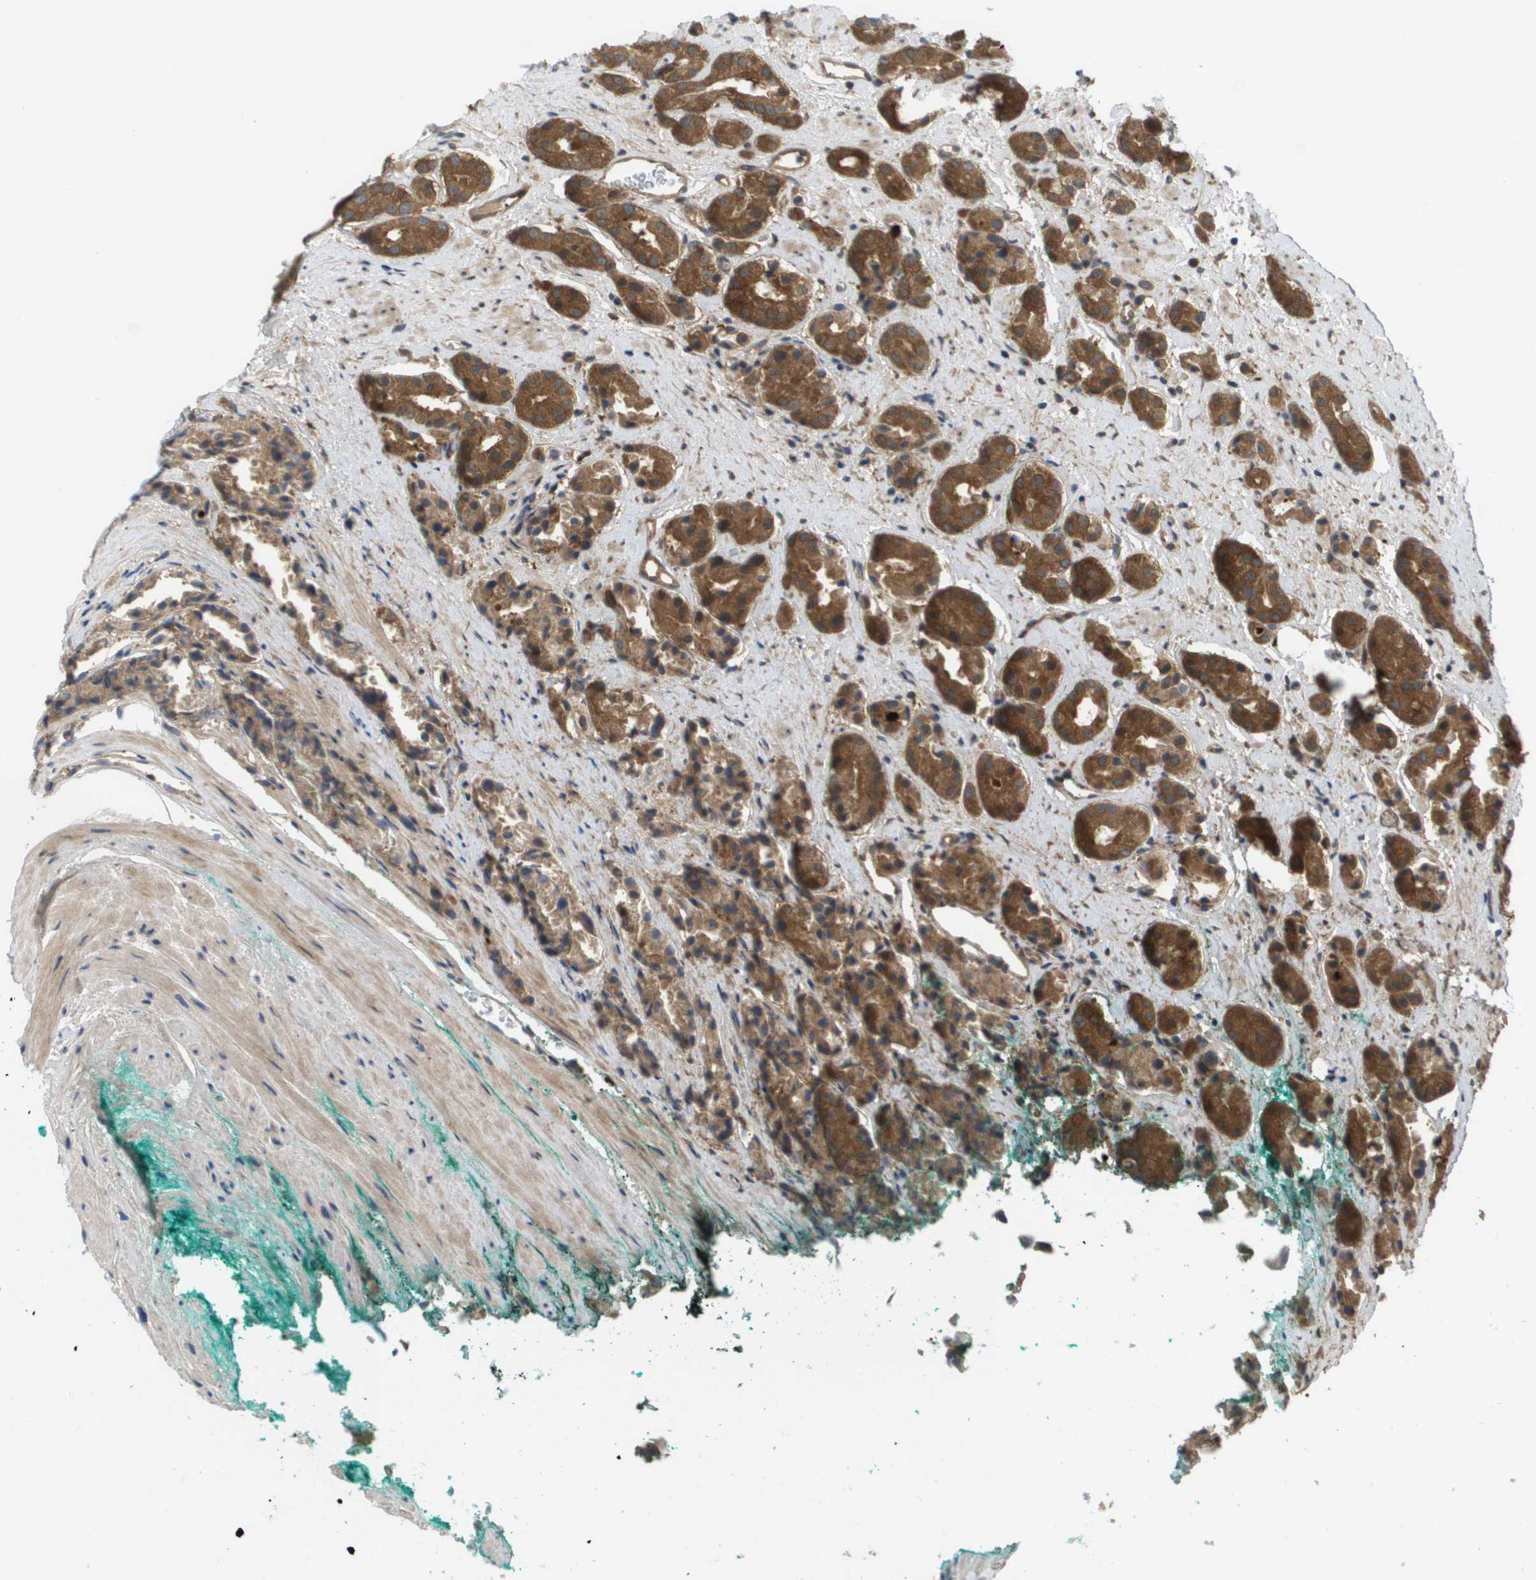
{"staining": {"intensity": "moderate", "quantity": ">75%", "location": "cytoplasmic/membranous"}, "tissue": "prostate cancer", "cell_type": "Tumor cells", "image_type": "cancer", "snomed": [{"axis": "morphology", "description": "Adenocarcinoma, High grade"}, {"axis": "topography", "description": "Prostate"}], "caption": "An IHC photomicrograph of tumor tissue is shown. Protein staining in brown highlights moderate cytoplasmic/membranous positivity in adenocarcinoma (high-grade) (prostate) within tumor cells. The staining is performed using DAB brown chromogen to label protein expression. The nuclei are counter-stained blue using hematoxylin.", "gene": "CTPS2", "patient": {"sex": "male", "age": 71}}